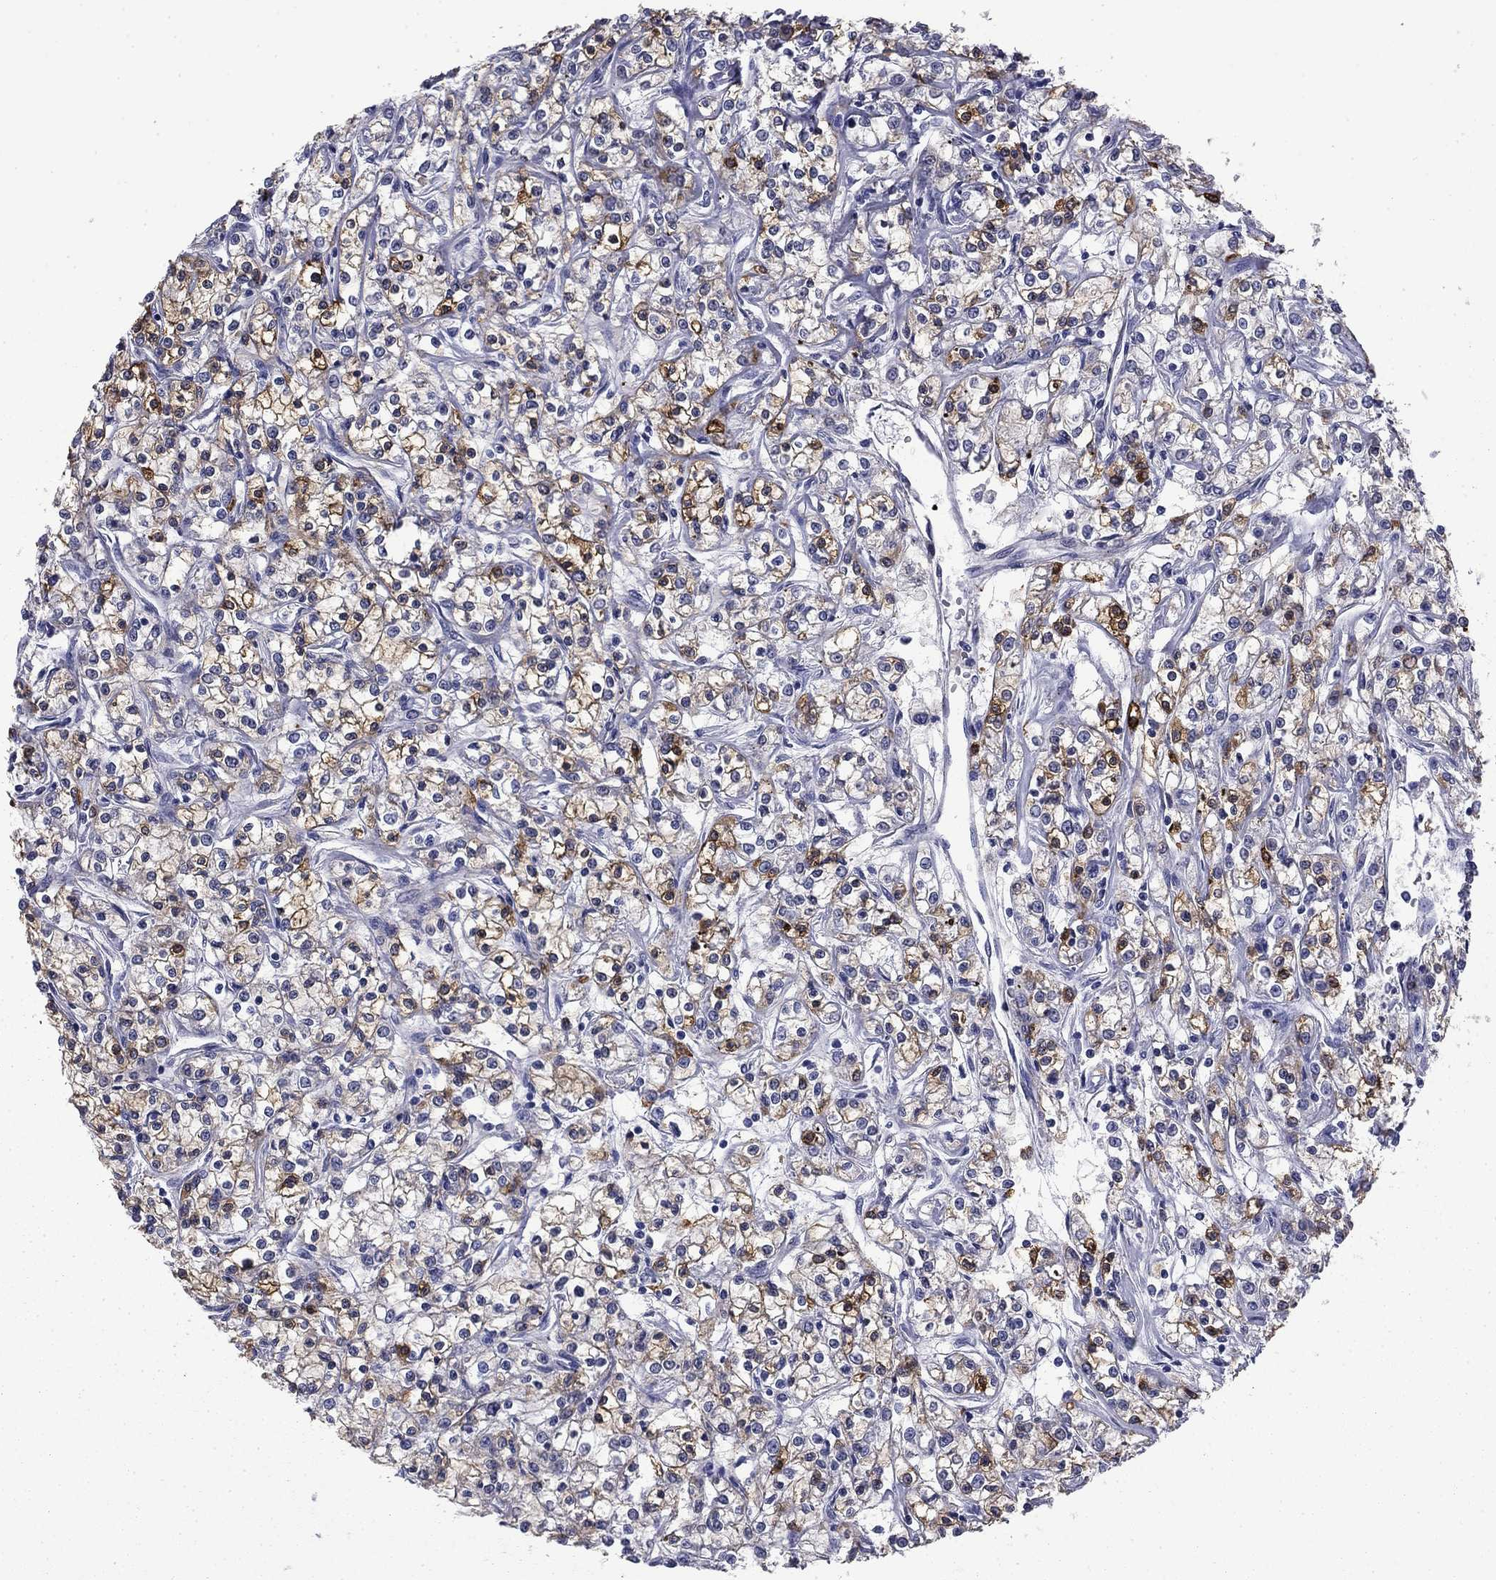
{"staining": {"intensity": "strong", "quantity": "25%-75%", "location": "cytoplasmic/membranous"}, "tissue": "renal cancer", "cell_type": "Tumor cells", "image_type": "cancer", "snomed": [{"axis": "morphology", "description": "Adenocarcinoma, NOS"}, {"axis": "topography", "description": "Kidney"}], "caption": "A brown stain labels strong cytoplasmic/membranous expression of a protein in human renal cancer tumor cells. (DAB (3,3'-diaminobenzidine) IHC, brown staining for protein, blue staining for nuclei).", "gene": "BCL2L14", "patient": {"sex": "female", "age": 59}}